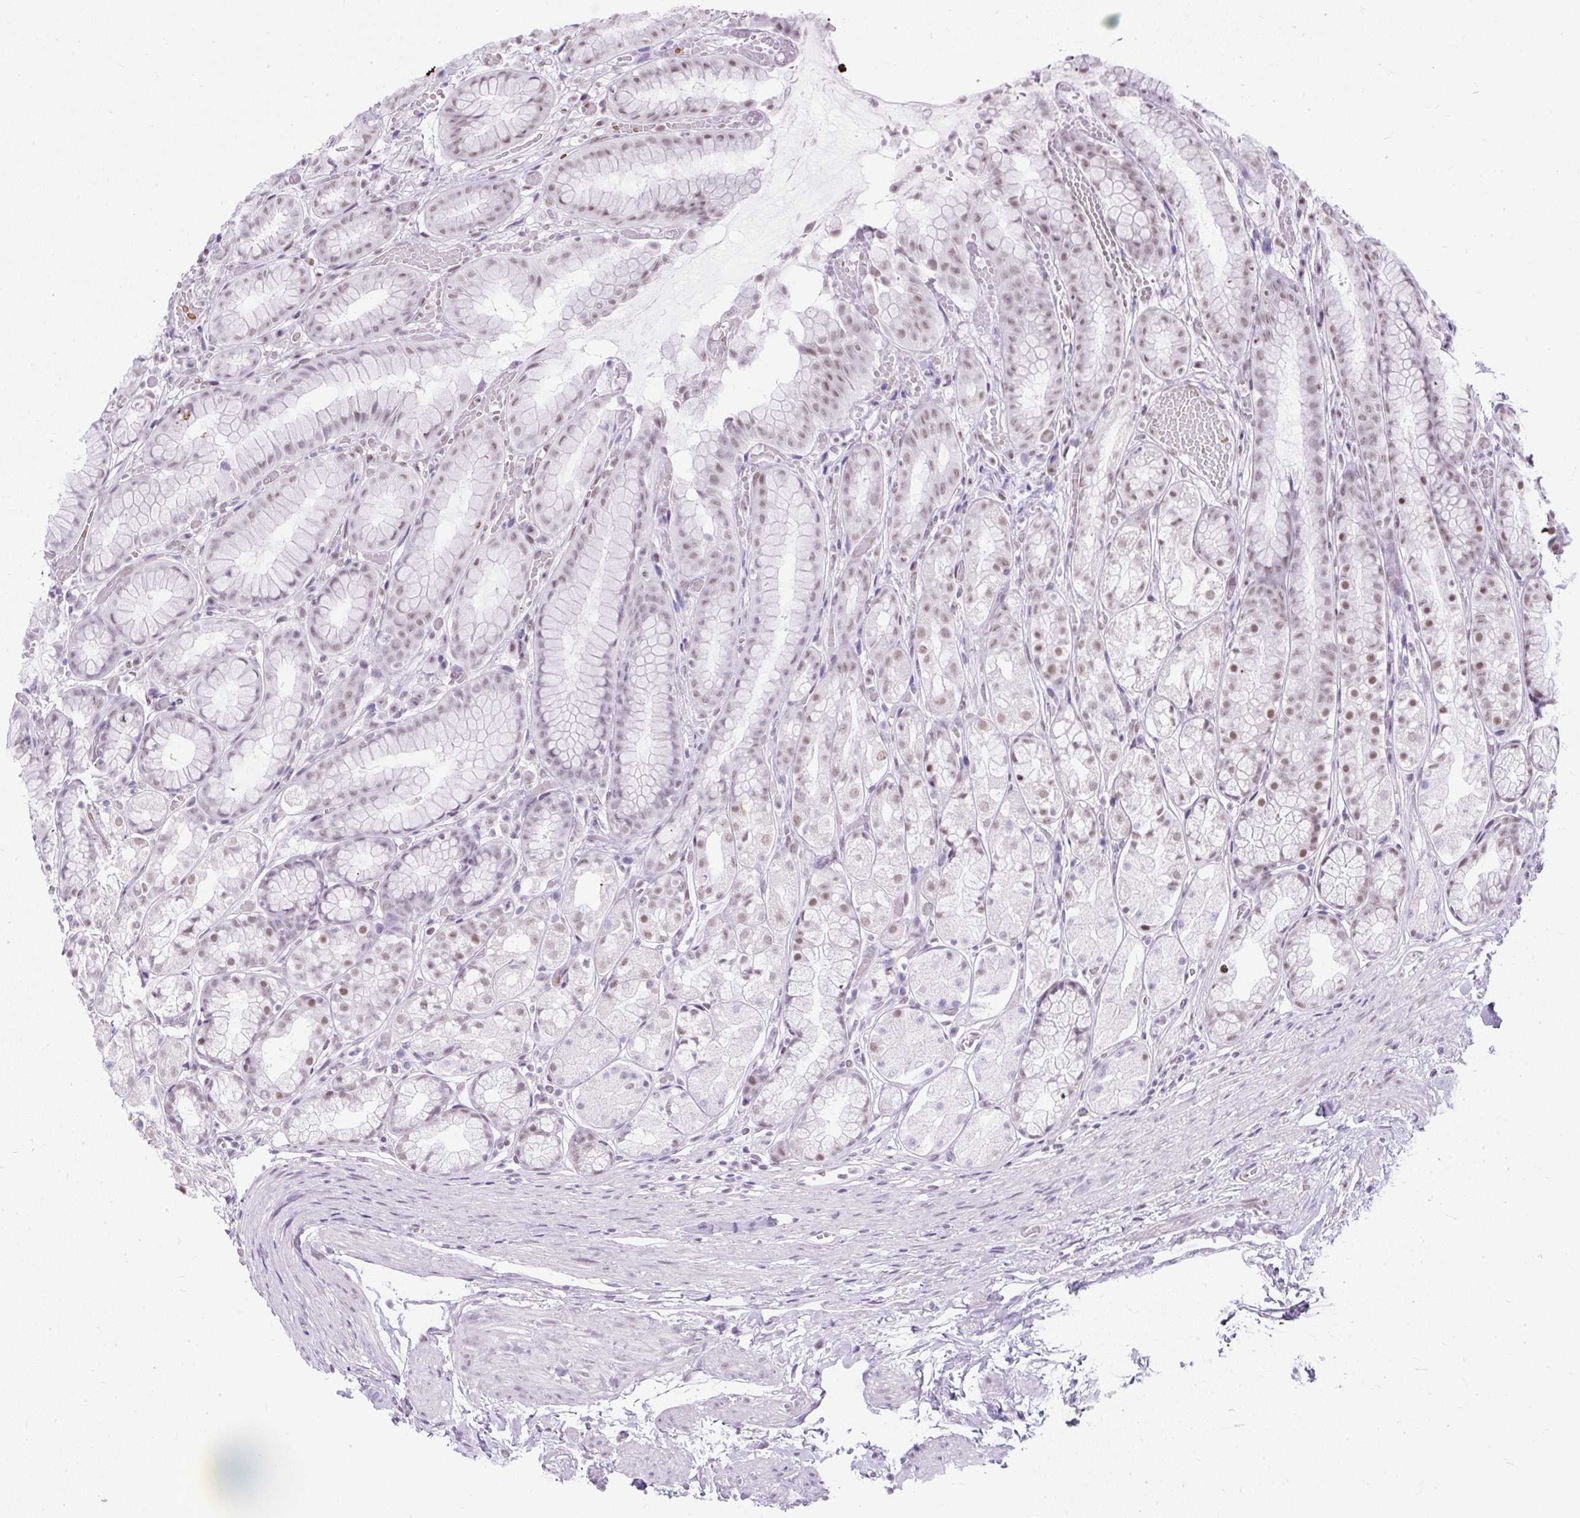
{"staining": {"intensity": "moderate", "quantity": "<25%", "location": "nuclear"}, "tissue": "stomach", "cell_type": "Glandular cells", "image_type": "normal", "snomed": [{"axis": "morphology", "description": "Normal tissue, NOS"}, {"axis": "topography", "description": "Smooth muscle"}, {"axis": "topography", "description": "Stomach"}], "caption": "Human stomach stained with a brown dye demonstrates moderate nuclear positive staining in approximately <25% of glandular cells.", "gene": "PLCXD2", "patient": {"sex": "male", "age": 70}}